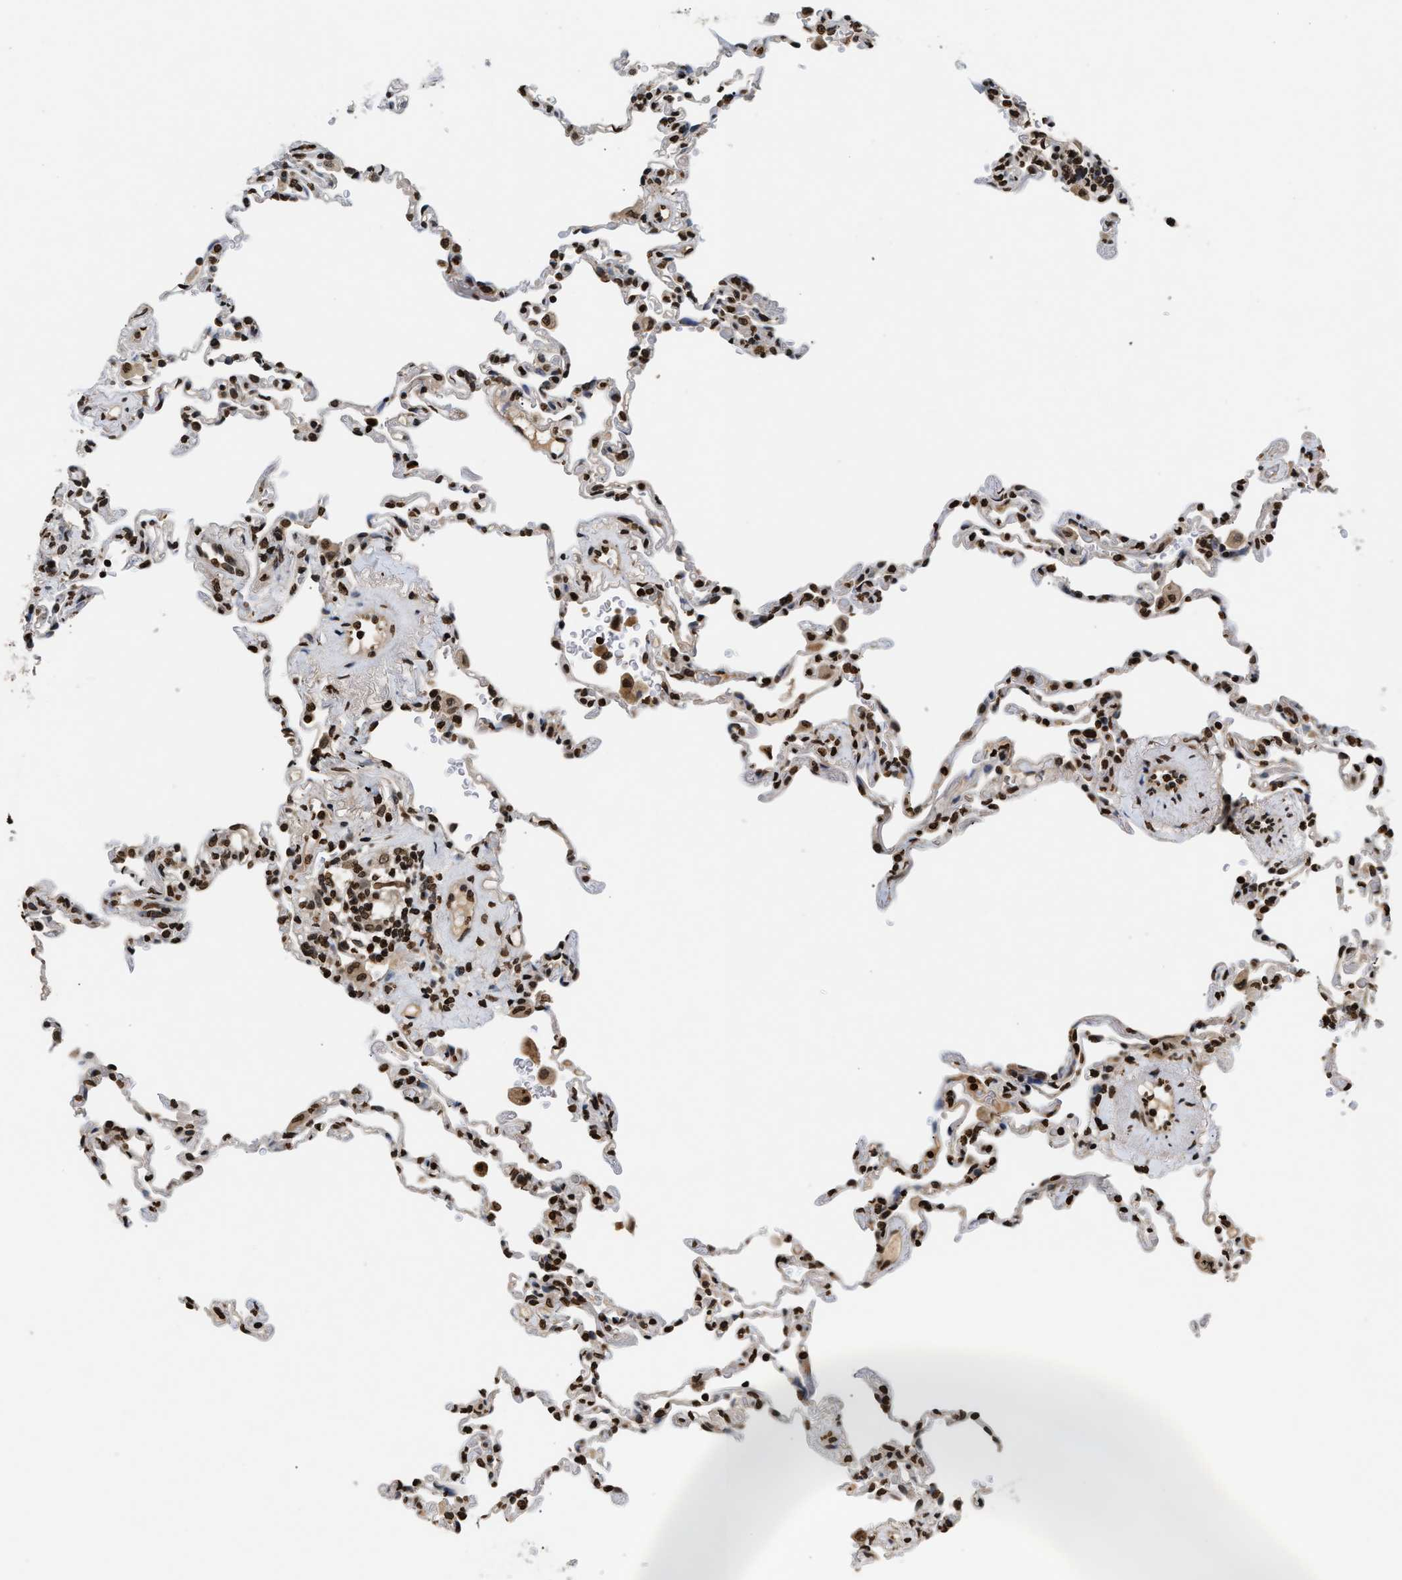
{"staining": {"intensity": "strong", "quantity": ">75%", "location": "nuclear"}, "tissue": "lung", "cell_type": "Alveolar cells", "image_type": "normal", "snomed": [{"axis": "morphology", "description": "Normal tissue, NOS"}, {"axis": "topography", "description": "Lung"}], "caption": "Immunohistochemical staining of unremarkable lung displays >75% levels of strong nuclear protein expression in approximately >75% of alveolar cells. (DAB (3,3'-diaminobenzidine) = brown stain, brightfield microscopy at high magnification).", "gene": "DNASE1L3", "patient": {"sex": "male", "age": 59}}